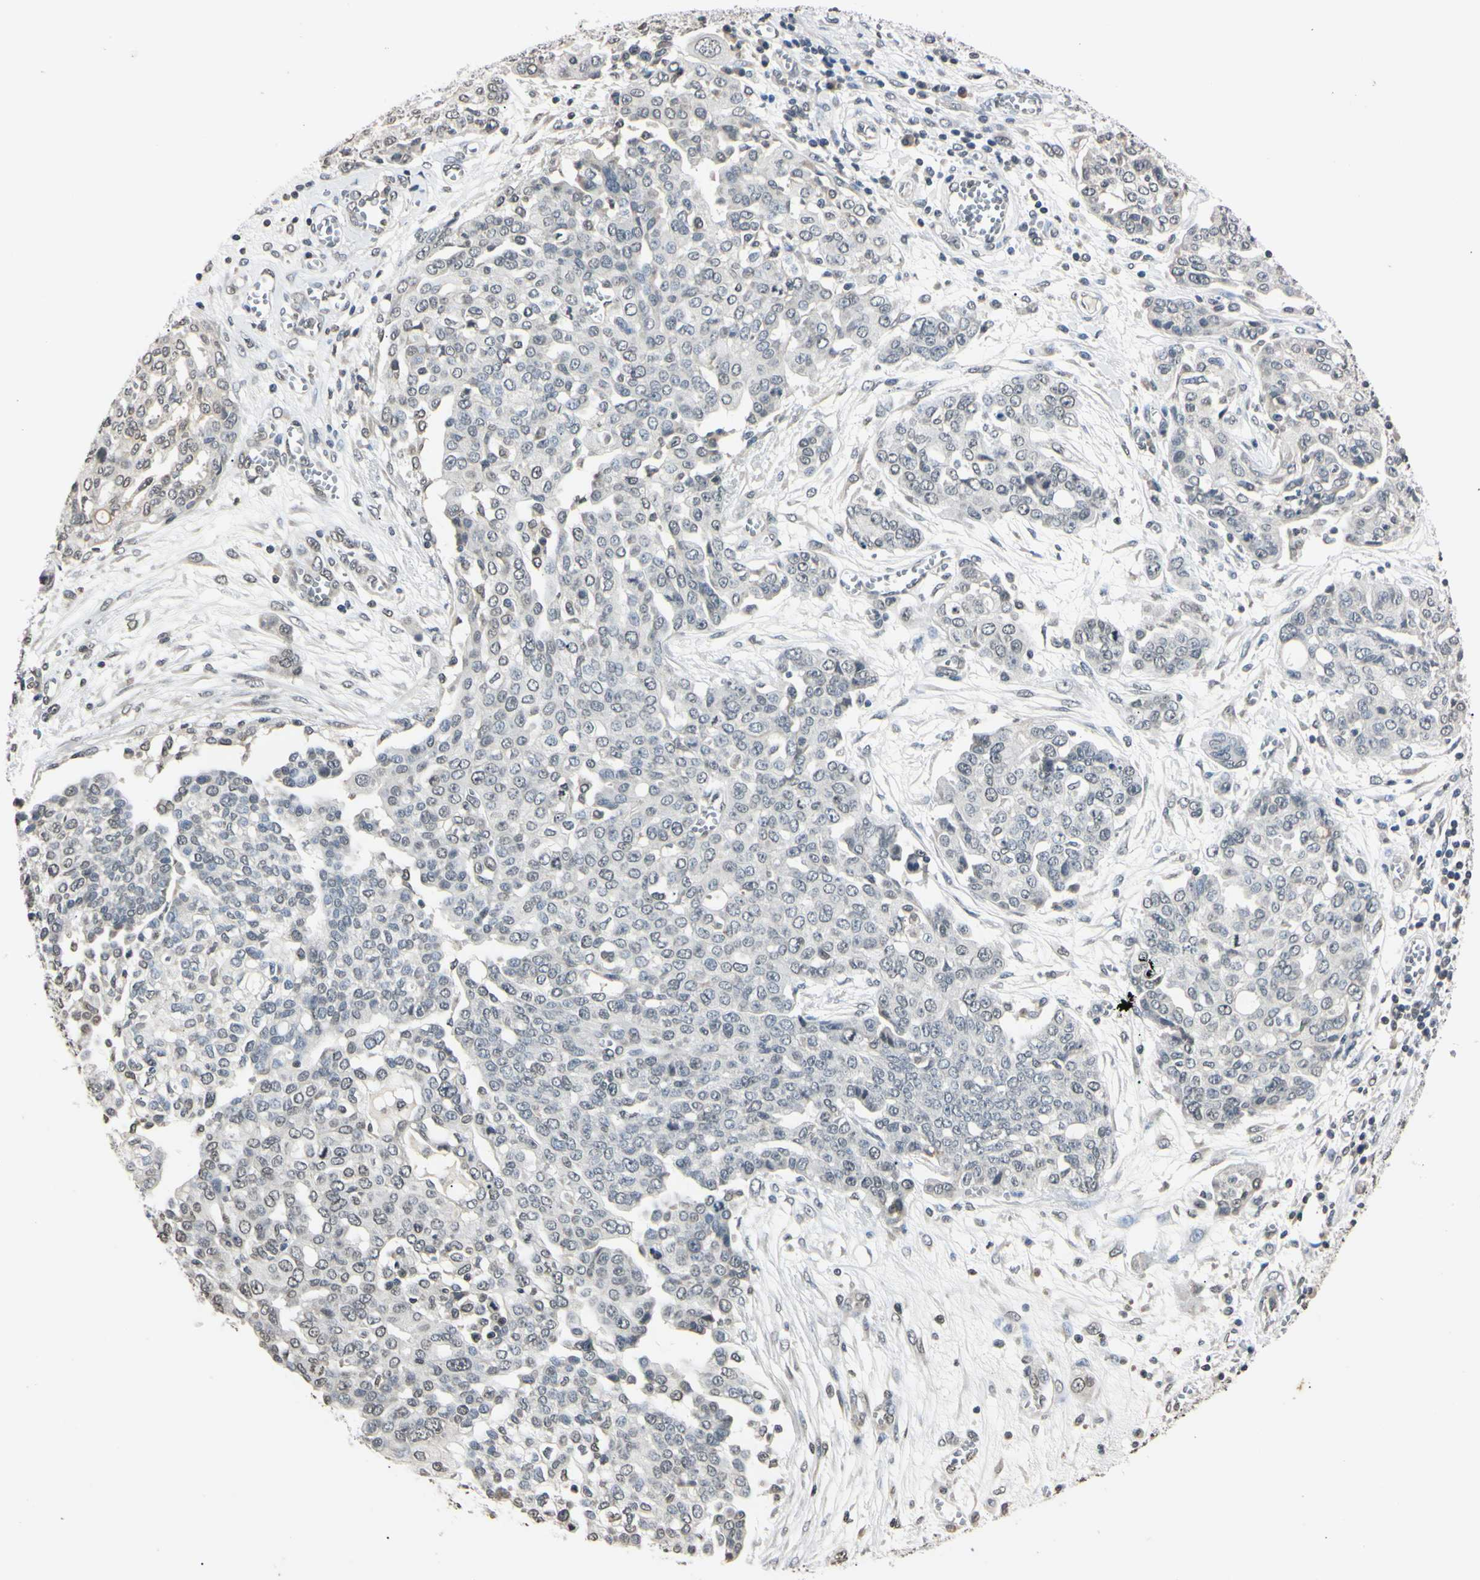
{"staining": {"intensity": "weak", "quantity": "<25%", "location": "nuclear"}, "tissue": "ovarian cancer", "cell_type": "Tumor cells", "image_type": "cancer", "snomed": [{"axis": "morphology", "description": "Cystadenocarcinoma, serous, NOS"}, {"axis": "topography", "description": "Soft tissue"}, {"axis": "topography", "description": "Ovary"}], "caption": "High power microscopy histopathology image of an IHC micrograph of ovarian cancer (serous cystadenocarcinoma), revealing no significant staining in tumor cells.", "gene": "CDC45", "patient": {"sex": "female", "age": 57}}